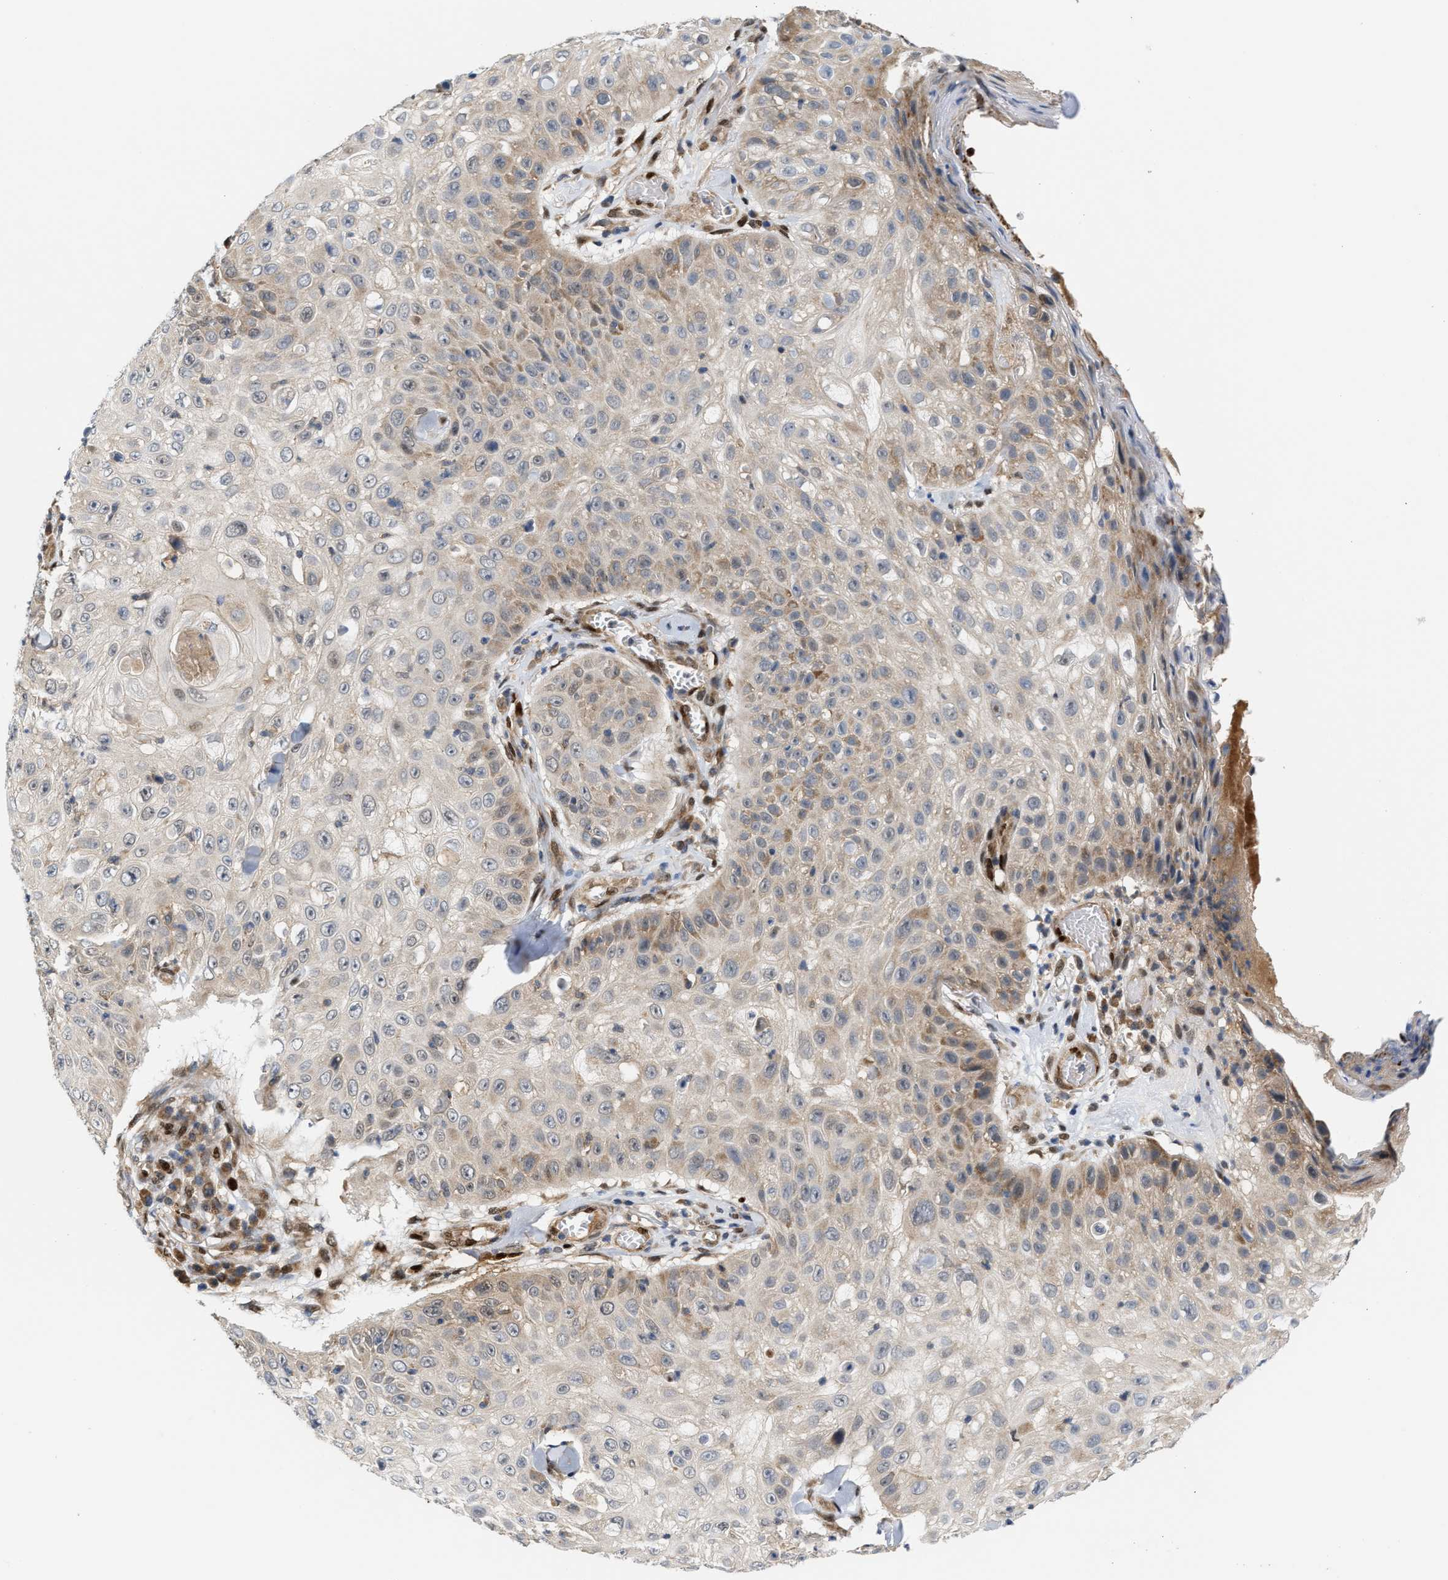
{"staining": {"intensity": "moderate", "quantity": "<25%", "location": "cytoplasmic/membranous"}, "tissue": "skin cancer", "cell_type": "Tumor cells", "image_type": "cancer", "snomed": [{"axis": "morphology", "description": "Squamous cell carcinoma, NOS"}, {"axis": "topography", "description": "Skin"}], "caption": "There is low levels of moderate cytoplasmic/membranous positivity in tumor cells of skin cancer, as demonstrated by immunohistochemical staining (brown color).", "gene": "TCF4", "patient": {"sex": "male", "age": 86}}